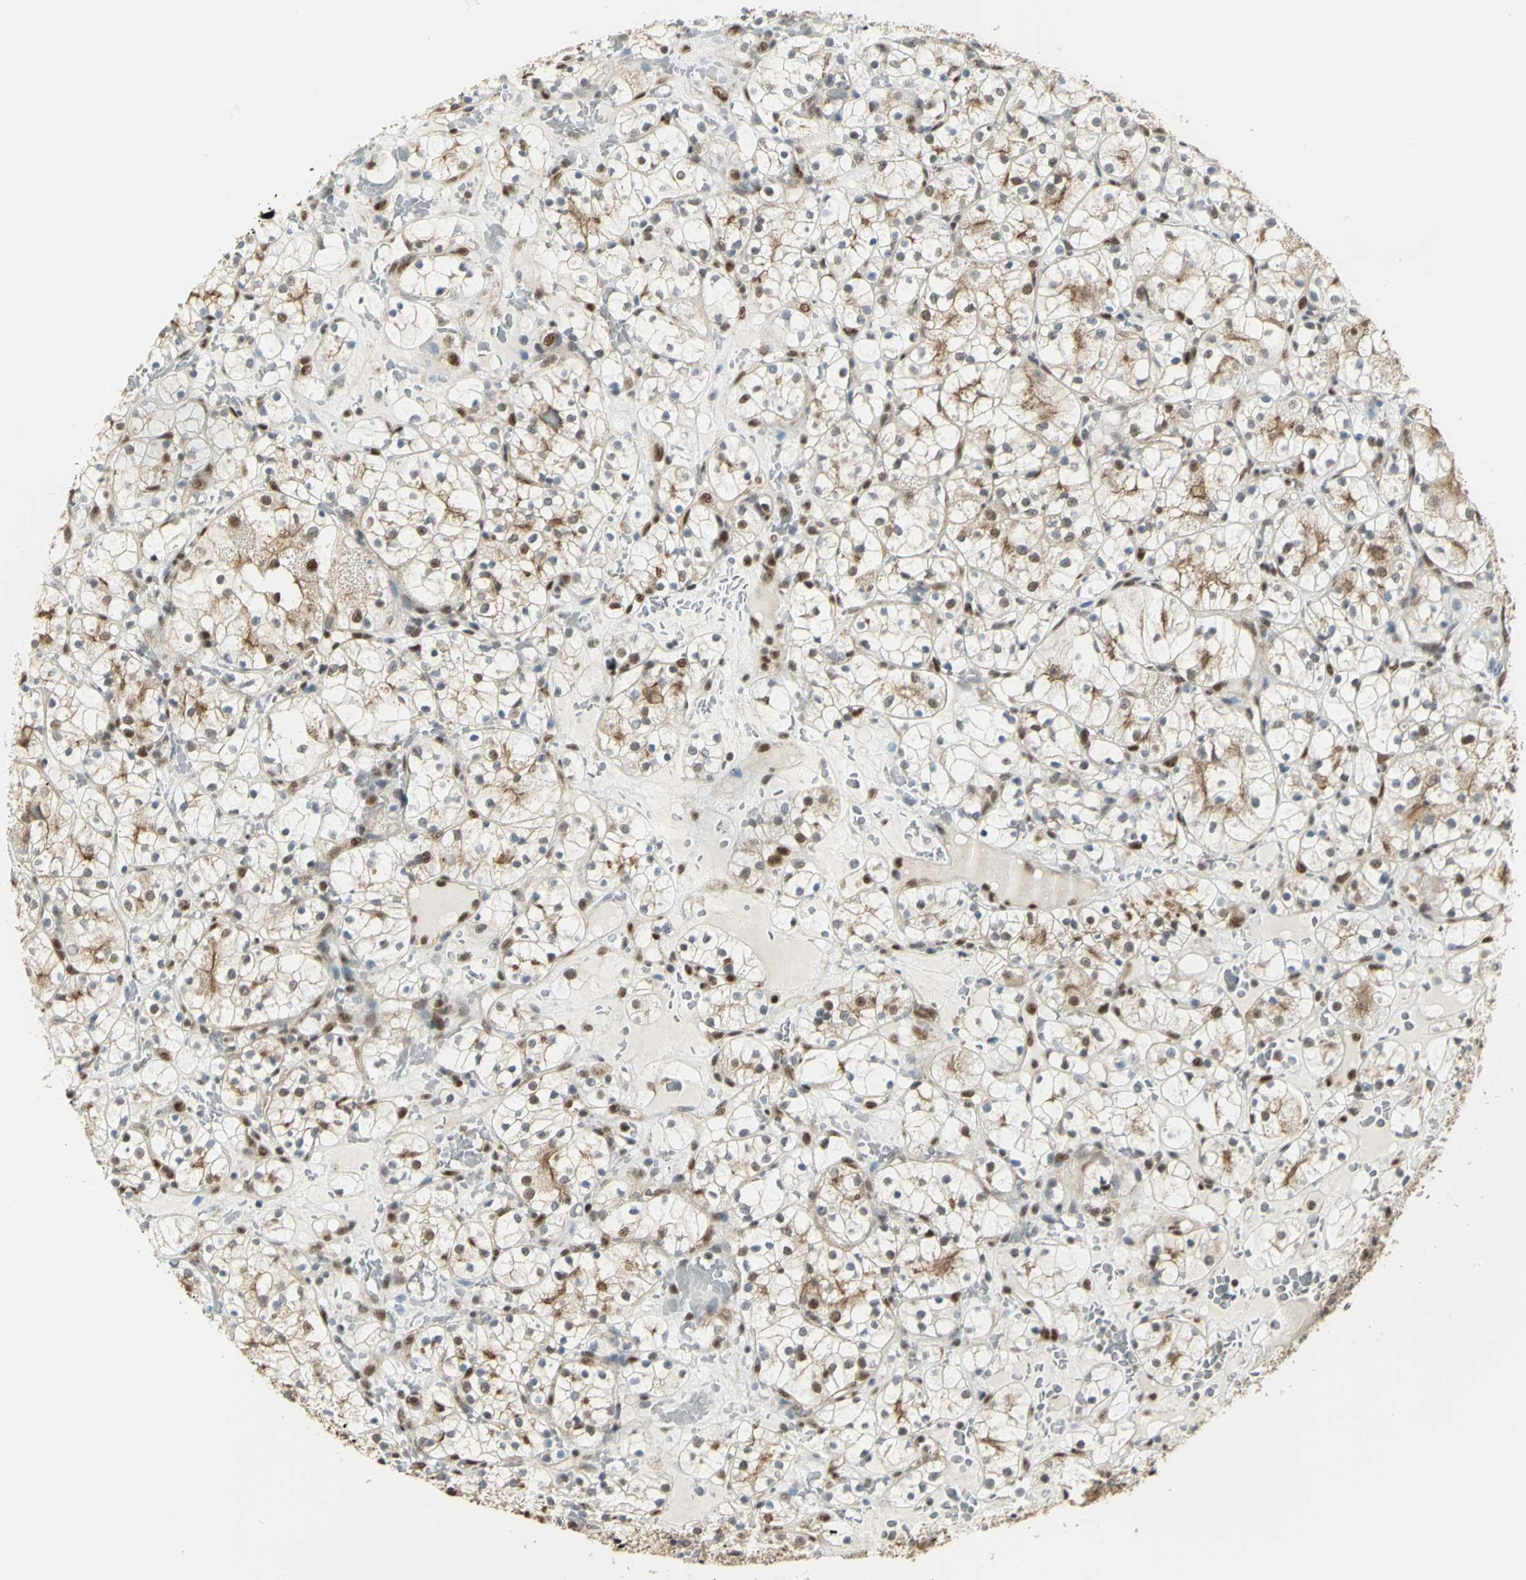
{"staining": {"intensity": "weak", "quantity": "25%-75%", "location": "cytoplasmic/membranous,nuclear"}, "tissue": "renal cancer", "cell_type": "Tumor cells", "image_type": "cancer", "snomed": [{"axis": "morphology", "description": "Adenocarcinoma, NOS"}, {"axis": "topography", "description": "Kidney"}], "caption": "Brown immunohistochemical staining in adenocarcinoma (renal) exhibits weak cytoplasmic/membranous and nuclear expression in approximately 25%-75% of tumor cells. (Stains: DAB in brown, nuclei in blue, Microscopy: brightfield microscopy at high magnification).", "gene": "DDX5", "patient": {"sex": "female", "age": 60}}